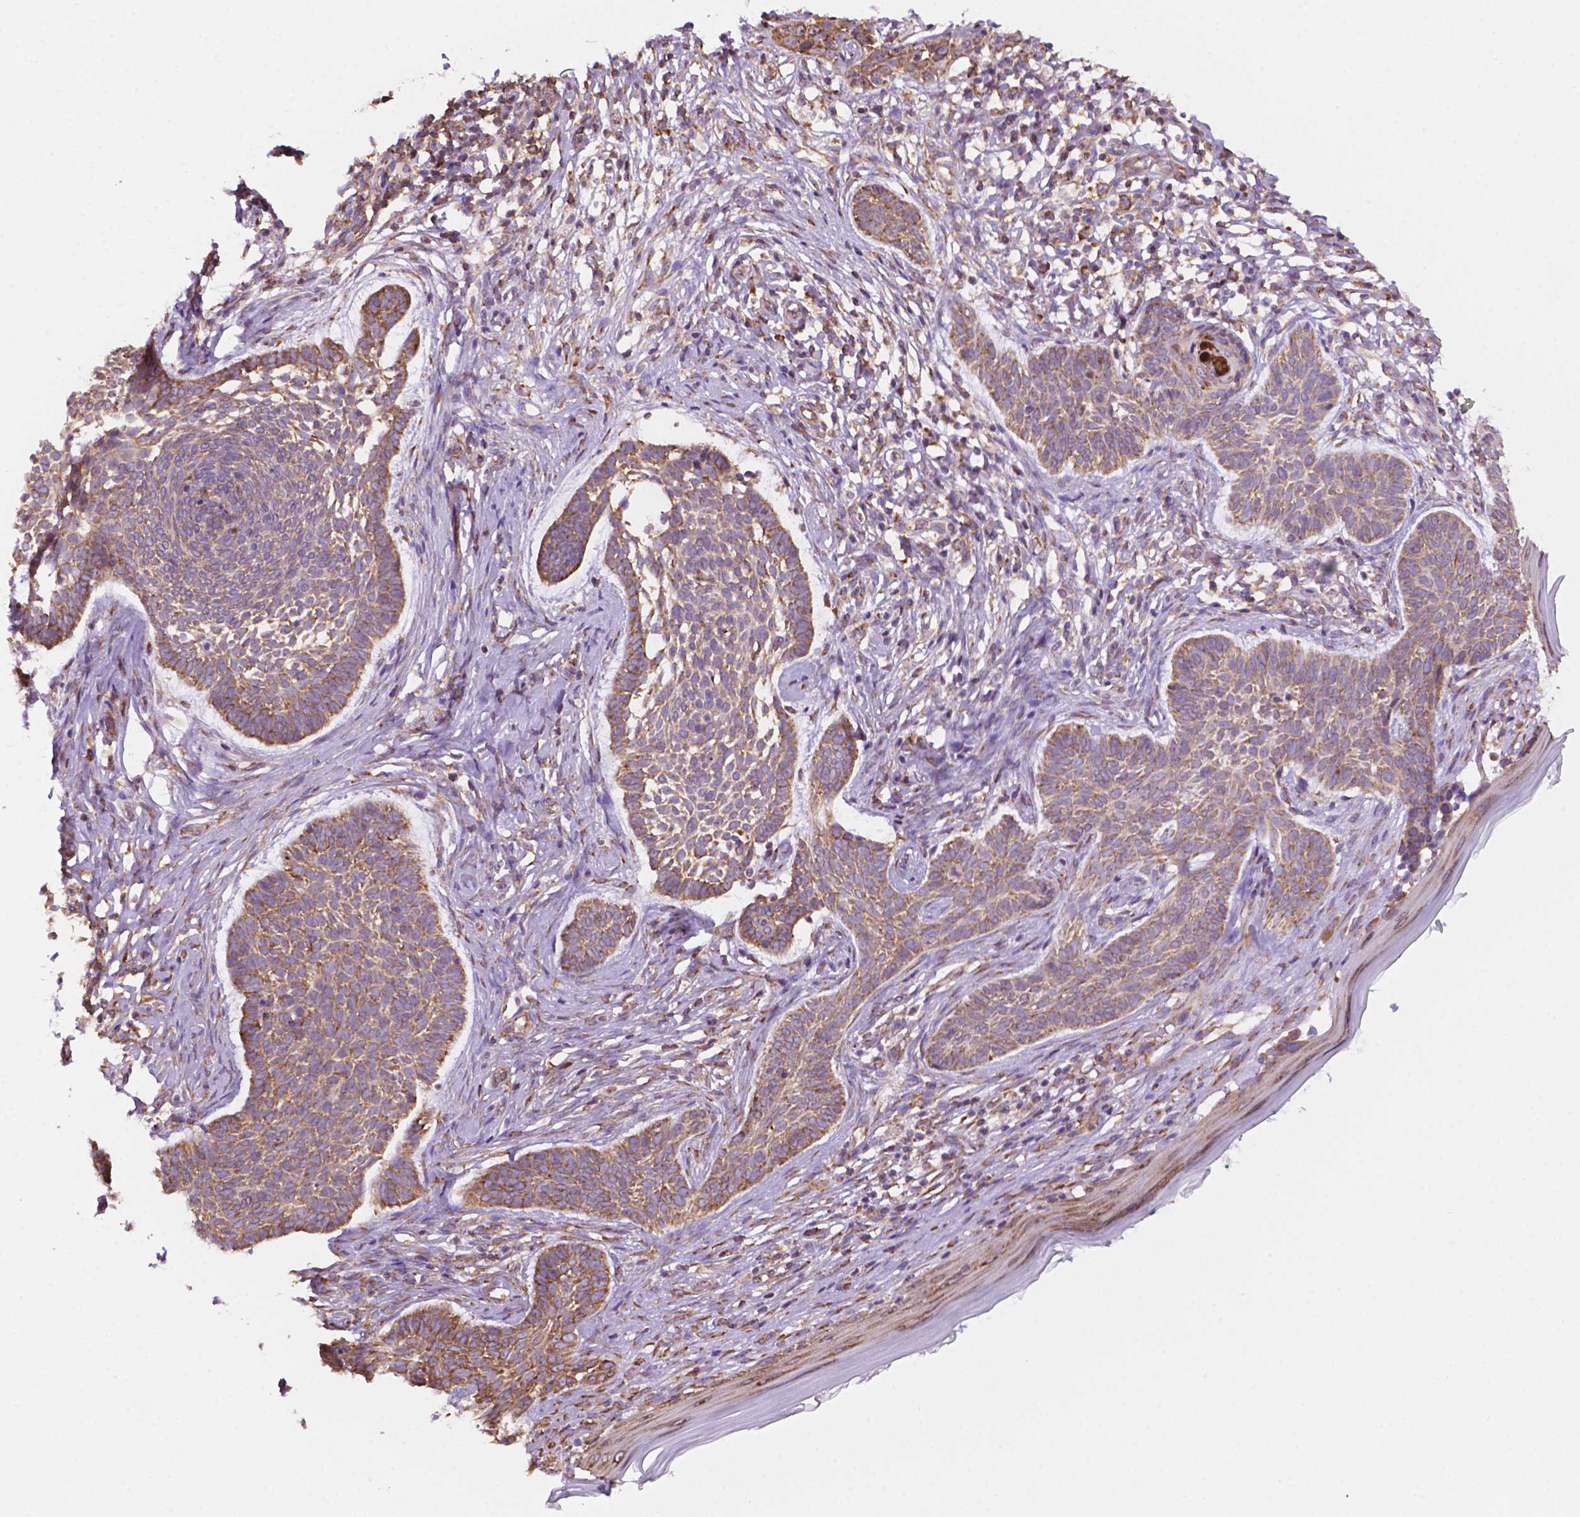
{"staining": {"intensity": "moderate", "quantity": ">75%", "location": "cytoplasmic/membranous"}, "tissue": "skin cancer", "cell_type": "Tumor cells", "image_type": "cancer", "snomed": [{"axis": "morphology", "description": "Basal cell carcinoma"}, {"axis": "topography", "description": "Skin"}], "caption": "Basal cell carcinoma (skin) stained with a brown dye exhibits moderate cytoplasmic/membranous positive expression in approximately >75% of tumor cells.", "gene": "RPL29", "patient": {"sex": "male", "age": 85}}